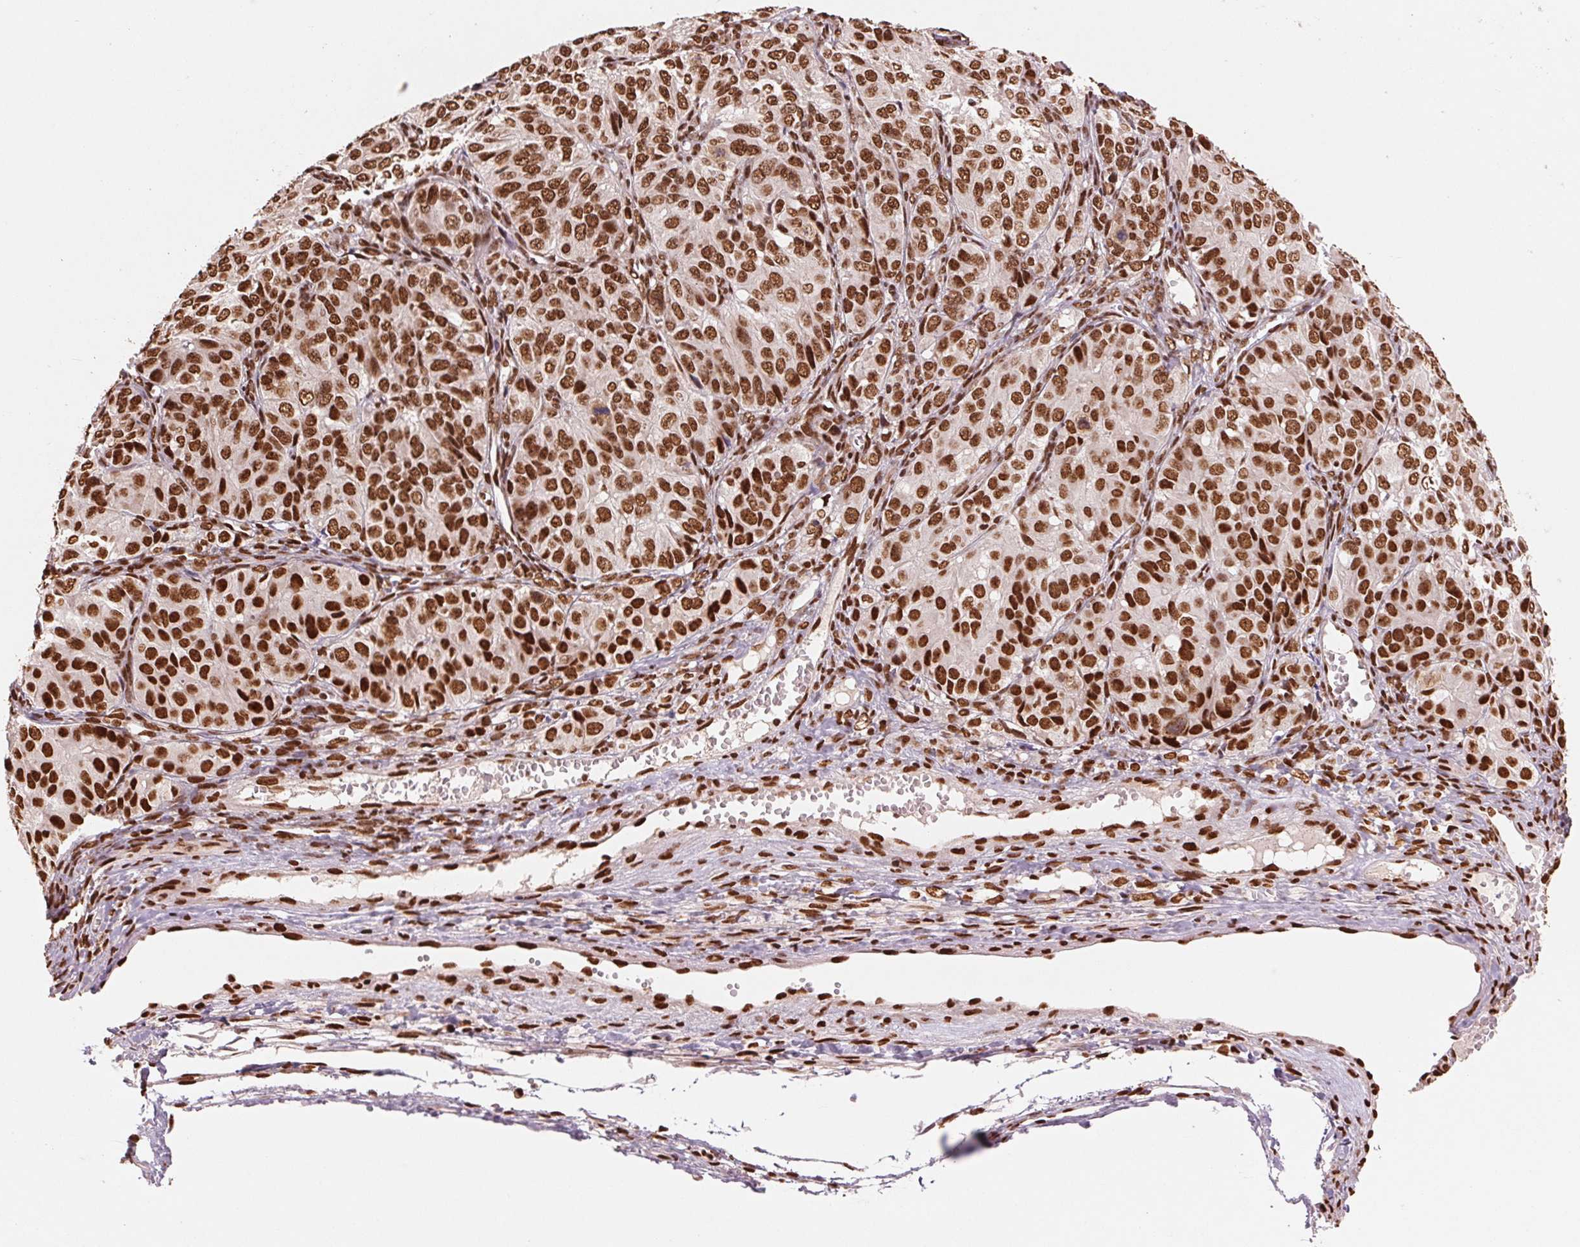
{"staining": {"intensity": "strong", "quantity": ">75%", "location": "nuclear"}, "tissue": "ovarian cancer", "cell_type": "Tumor cells", "image_type": "cancer", "snomed": [{"axis": "morphology", "description": "Carcinoma, endometroid"}, {"axis": "topography", "description": "Ovary"}], "caption": "This is an image of immunohistochemistry staining of endometroid carcinoma (ovarian), which shows strong expression in the nuclear of tumor cells.", "gene": "TTLL9", "patient": {"sex": "female", "age": 51}}